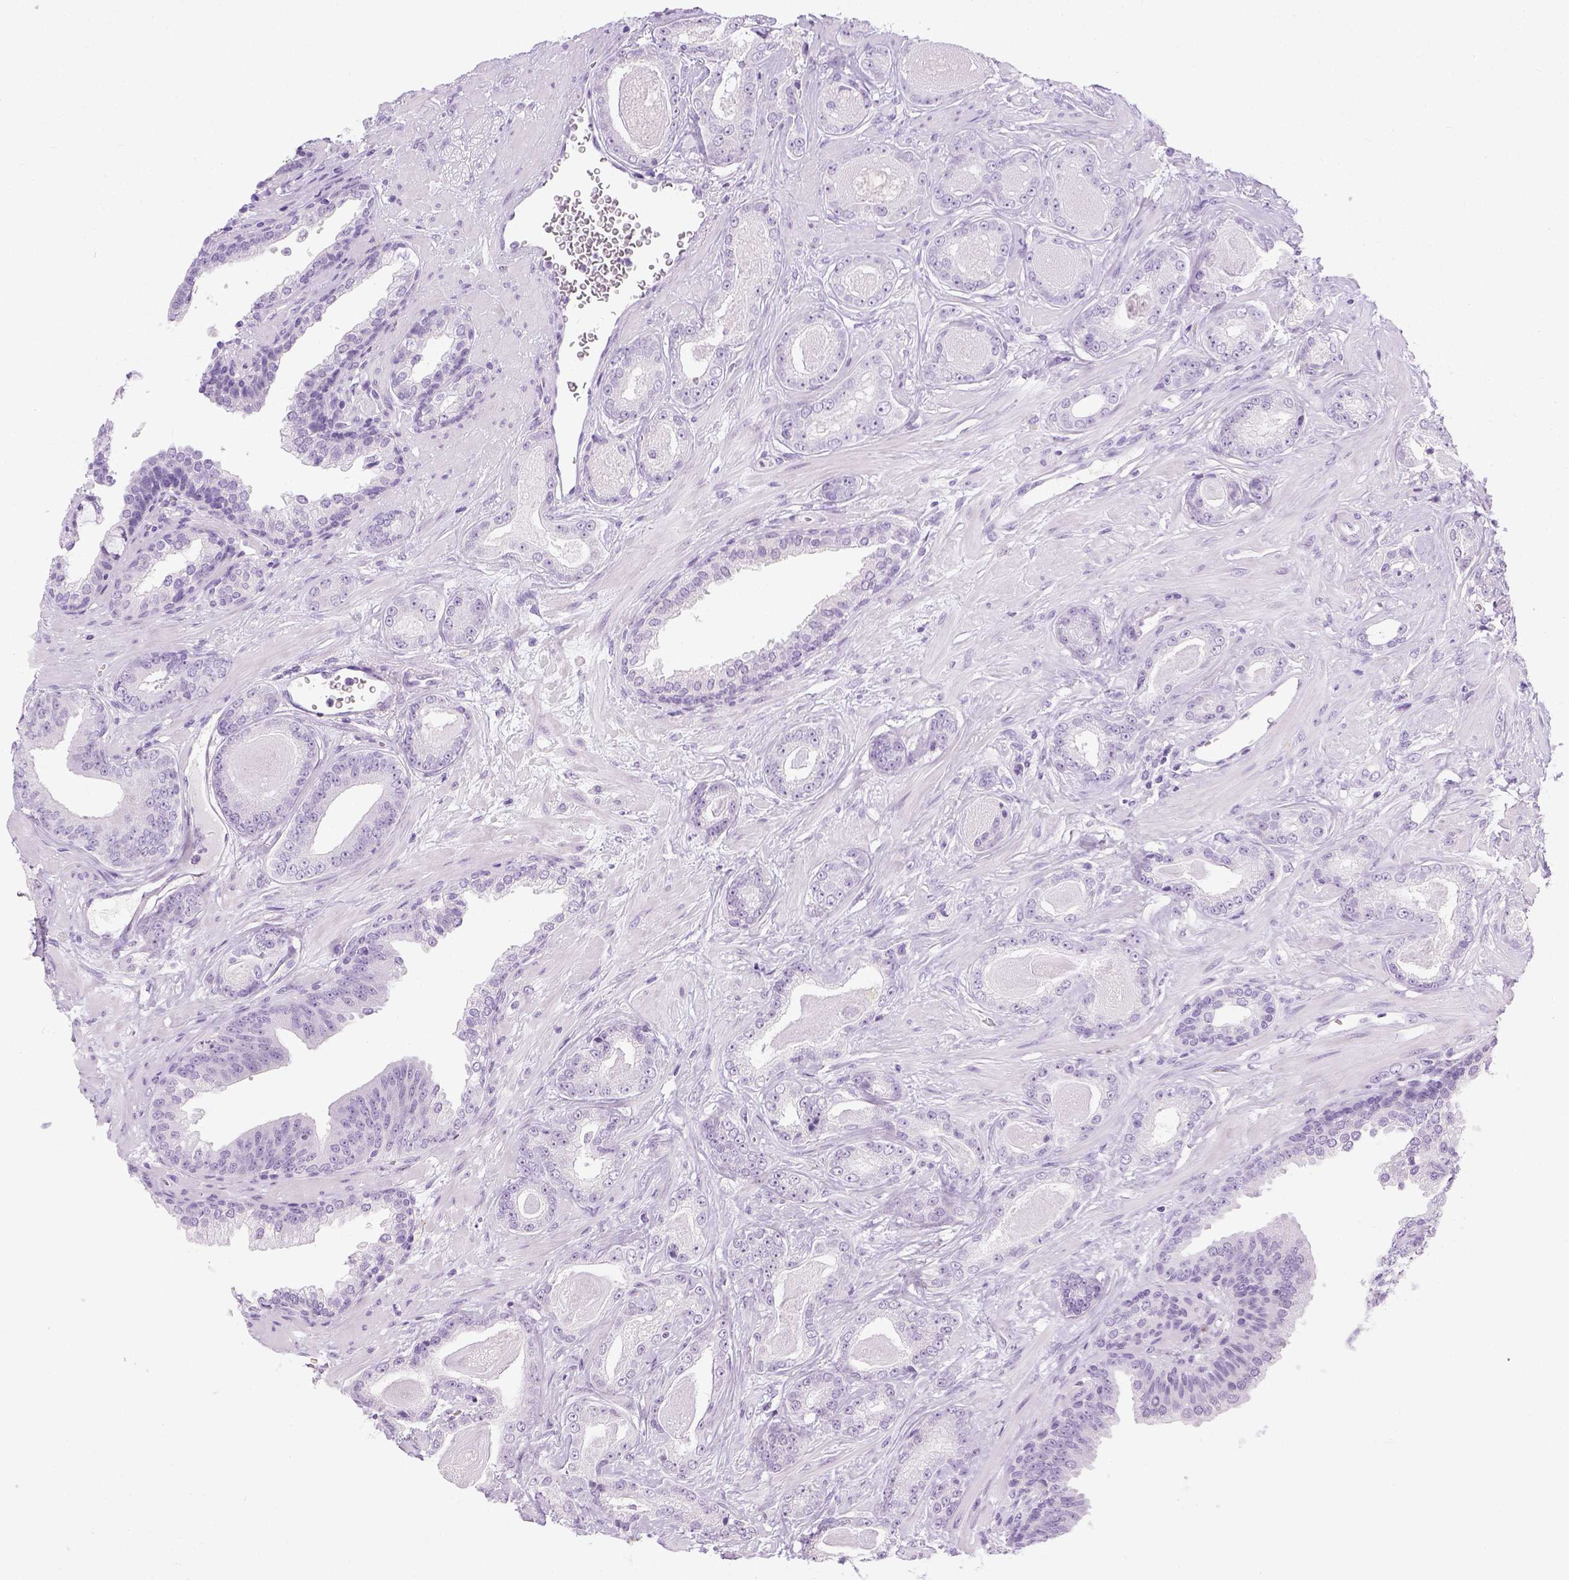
{"staining": {"intensity": "negative", "quantity": "none", "location": "none"}, "tissue": "prostate cancer", "cell_type": "Tumor cells", "image_type": "cancer", "snomed": [{"axis": "morphology", "description": "Adenocarcinoma, Low grade"}, {"axis": "topography", "description": "Prostate"}], "caption": "Low-grade adenocarcinoma (prostate) was stained to show a protein in brown. There is no significant expression in tumor cells.", "gene": "LGSN", "patient": {"sex": "male", "age": 61}}